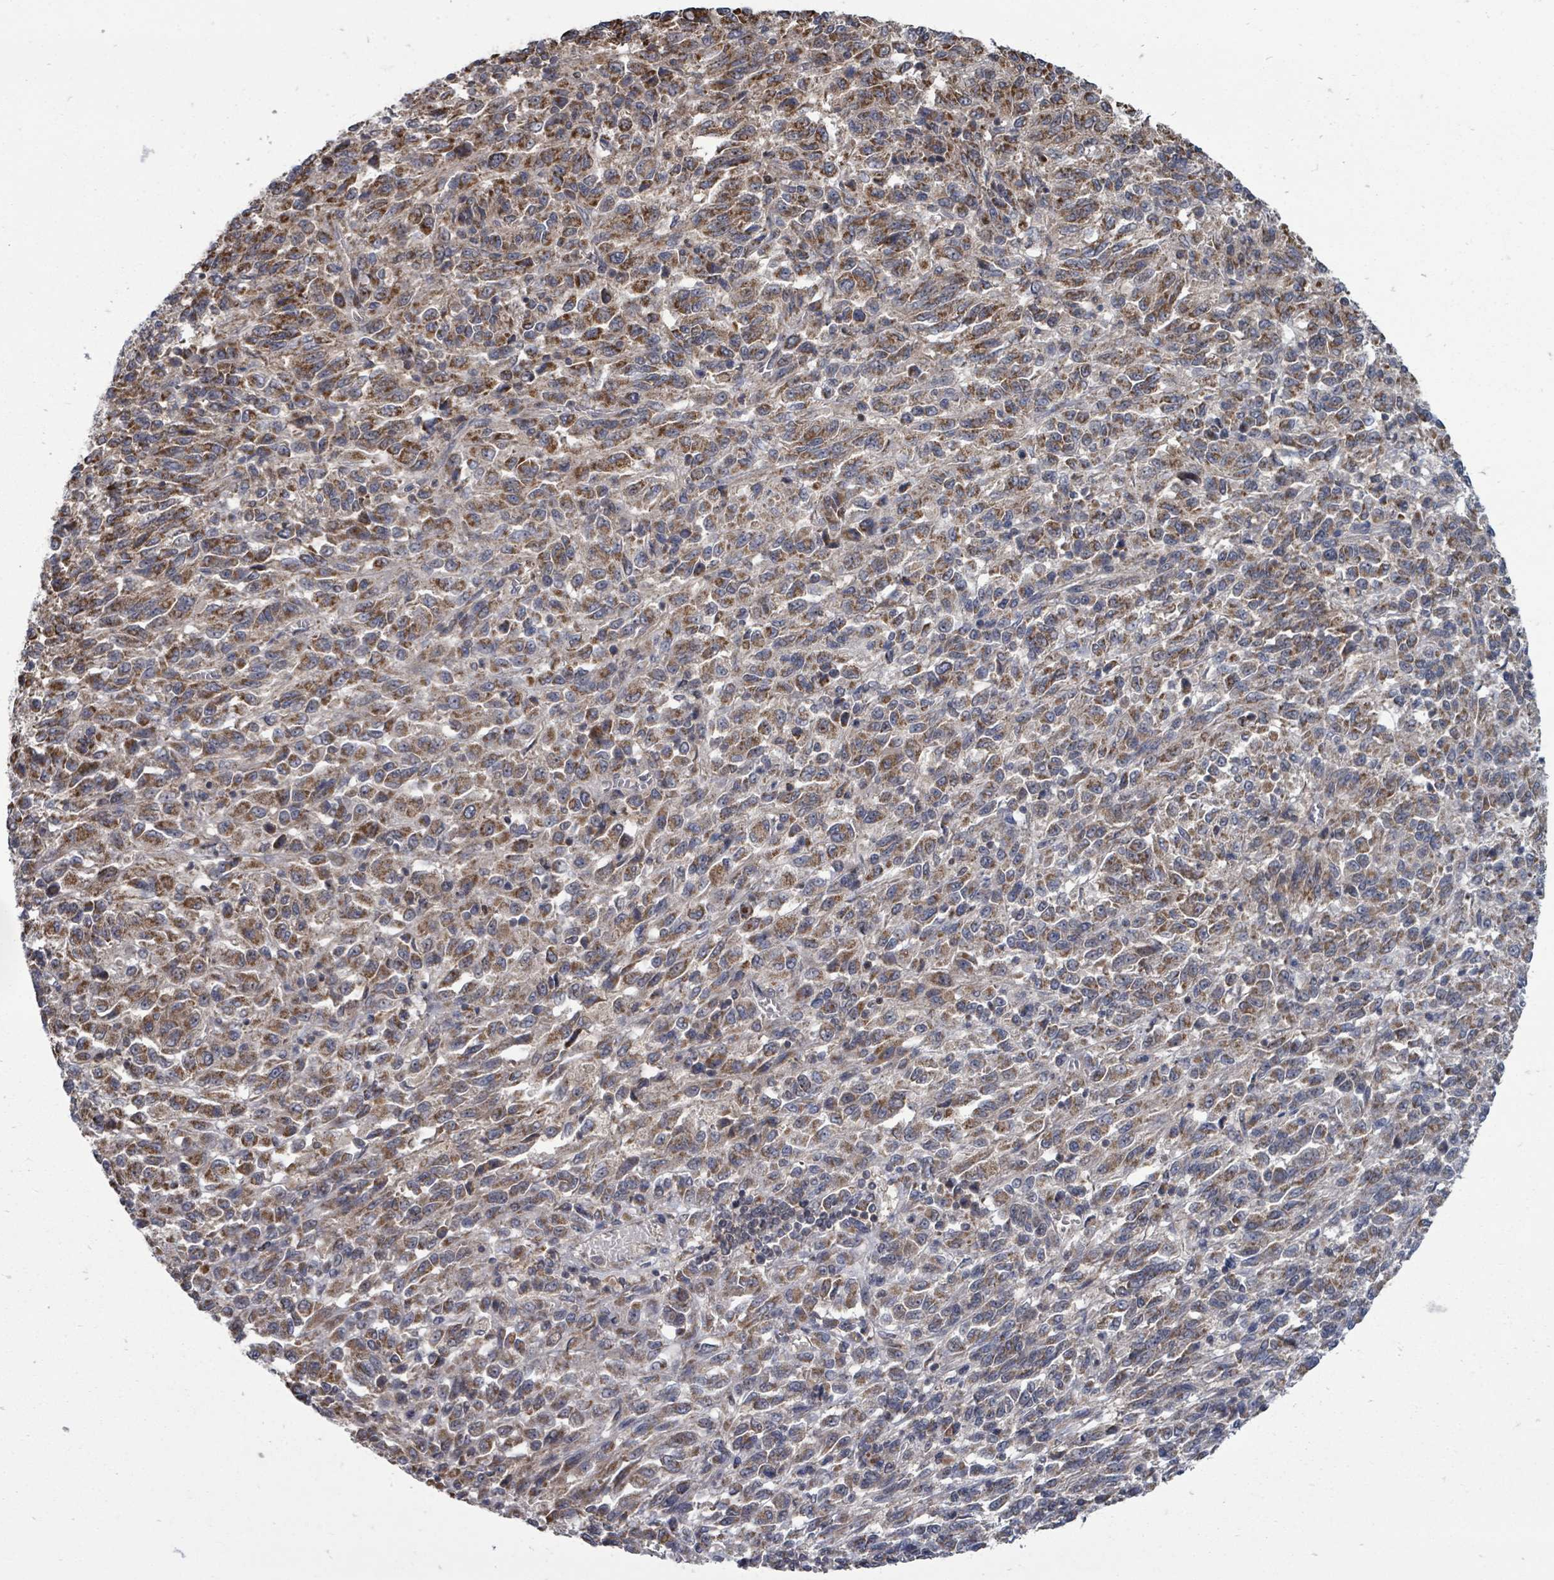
{"staining": {"intensity": "moderate", "quantity": ">75%", "location": "cytoplasmic/membranous"}, "tissue": "melanoma", "cell_type": "Tumor cells", "image_type": "cancer", "snomed": [{"axis": "morphology", "description": "Malignant melanoma, Metastatic site"}, {"axis": "topography", "description": "Lung"}], "caption": "A micrograph of melanoma stained for a protein demonstrates moderate cytoplasmic/membranous brown staining in tumor cells.", "gene": "MAGOHB", "patient": {"sex": "male", "age": 64}}